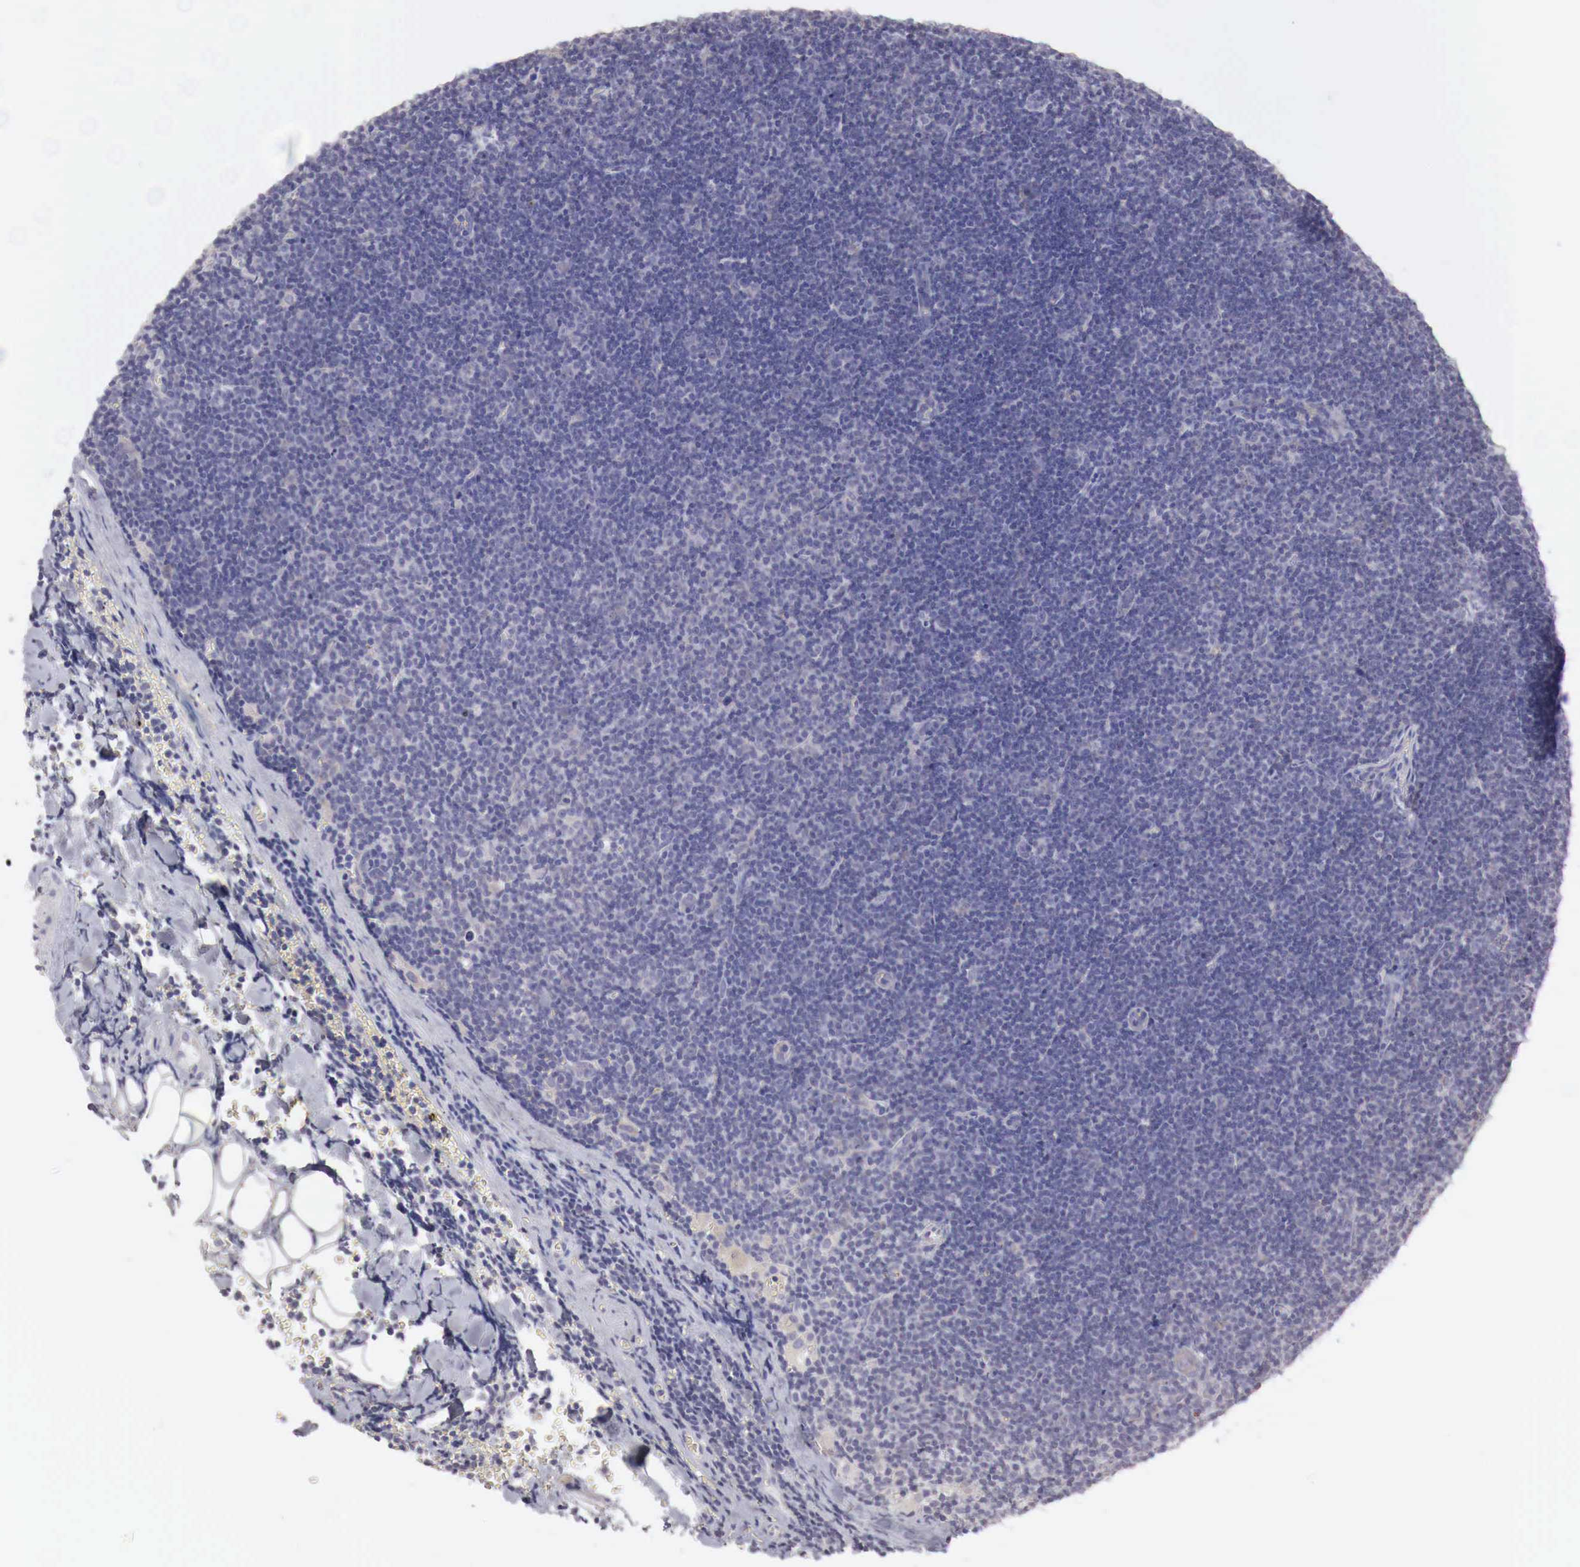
{"staining": {"intensity": "negative", "quantity": "none", "location": "none"}, "tissue": "lymphoma", "cell_type": "Tumor cells", "image_type": "cancer", "snomed": [{"axis": "morphology", "description": "Malignant lymphoma, non-Hodgkin's type, Low grade"}, {"axis": "topography", "description": "Lymph node"}], "caption": "Low-grade malignant lymphoma, non-Hodgkin's type stained for a protein using immunohistochemistry reveals no positivity tumor cells.", "gene": "NSDHL", "patient": {"sex": "male", "age": 57}}